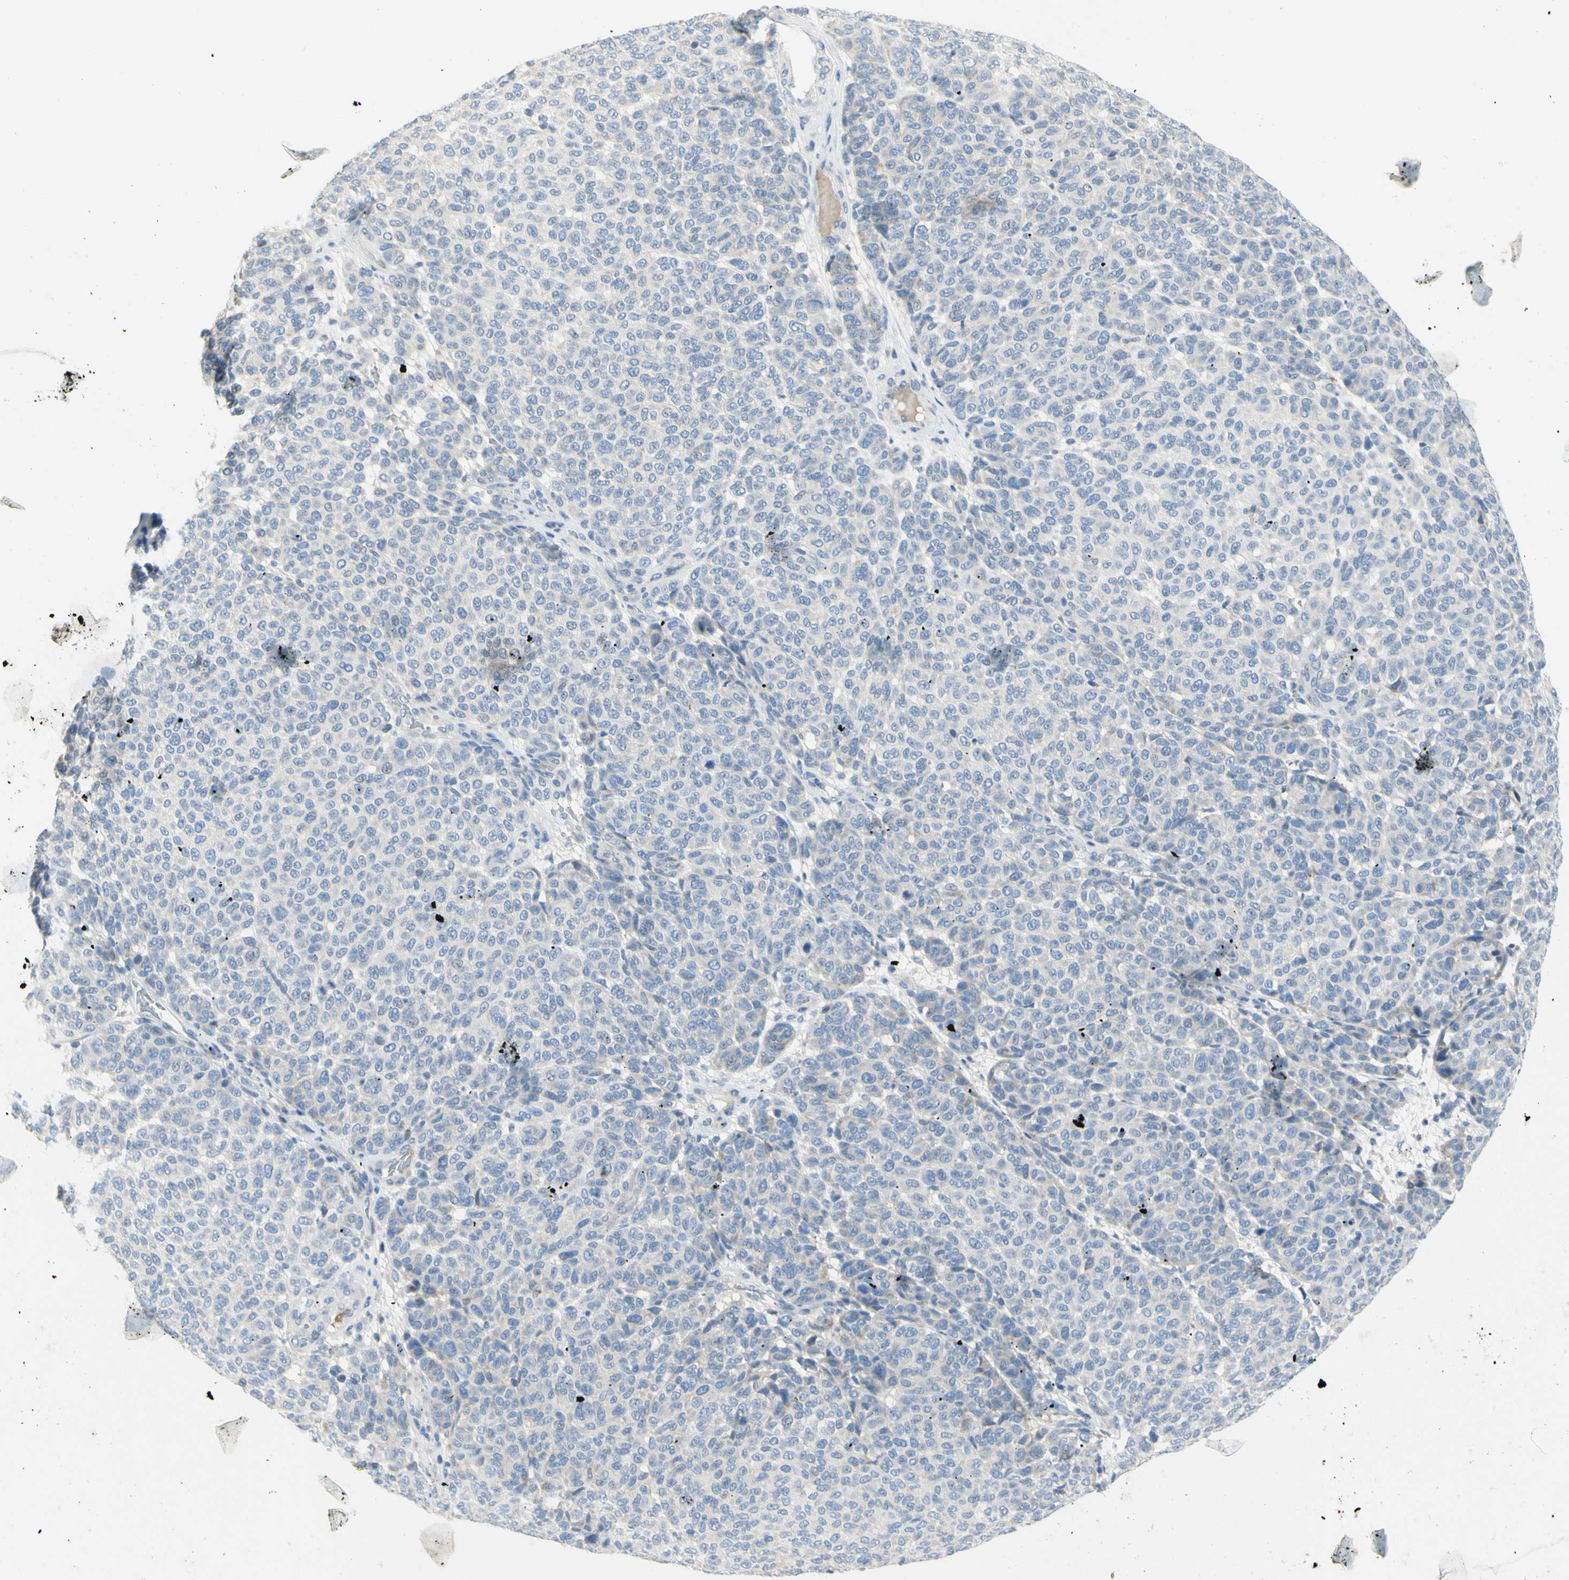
{"staining": {"intensity": "negative", "quantity": "none", "location": "none"}, "tissue": "melanoma", "cell_type": "Tumor cells", "image_type": "cancer", "snomed": [{"axis": "morphology", "description": "Malignant melanoma, NOS"}, {"axis": "topography", "description": "Skin"}], "caption": "Immunohistochemical staining of malignant melanoma shows no significant expression in tumor cells.", "gene": "MUC1", "patient": {"sex": "male", "age": 59}}